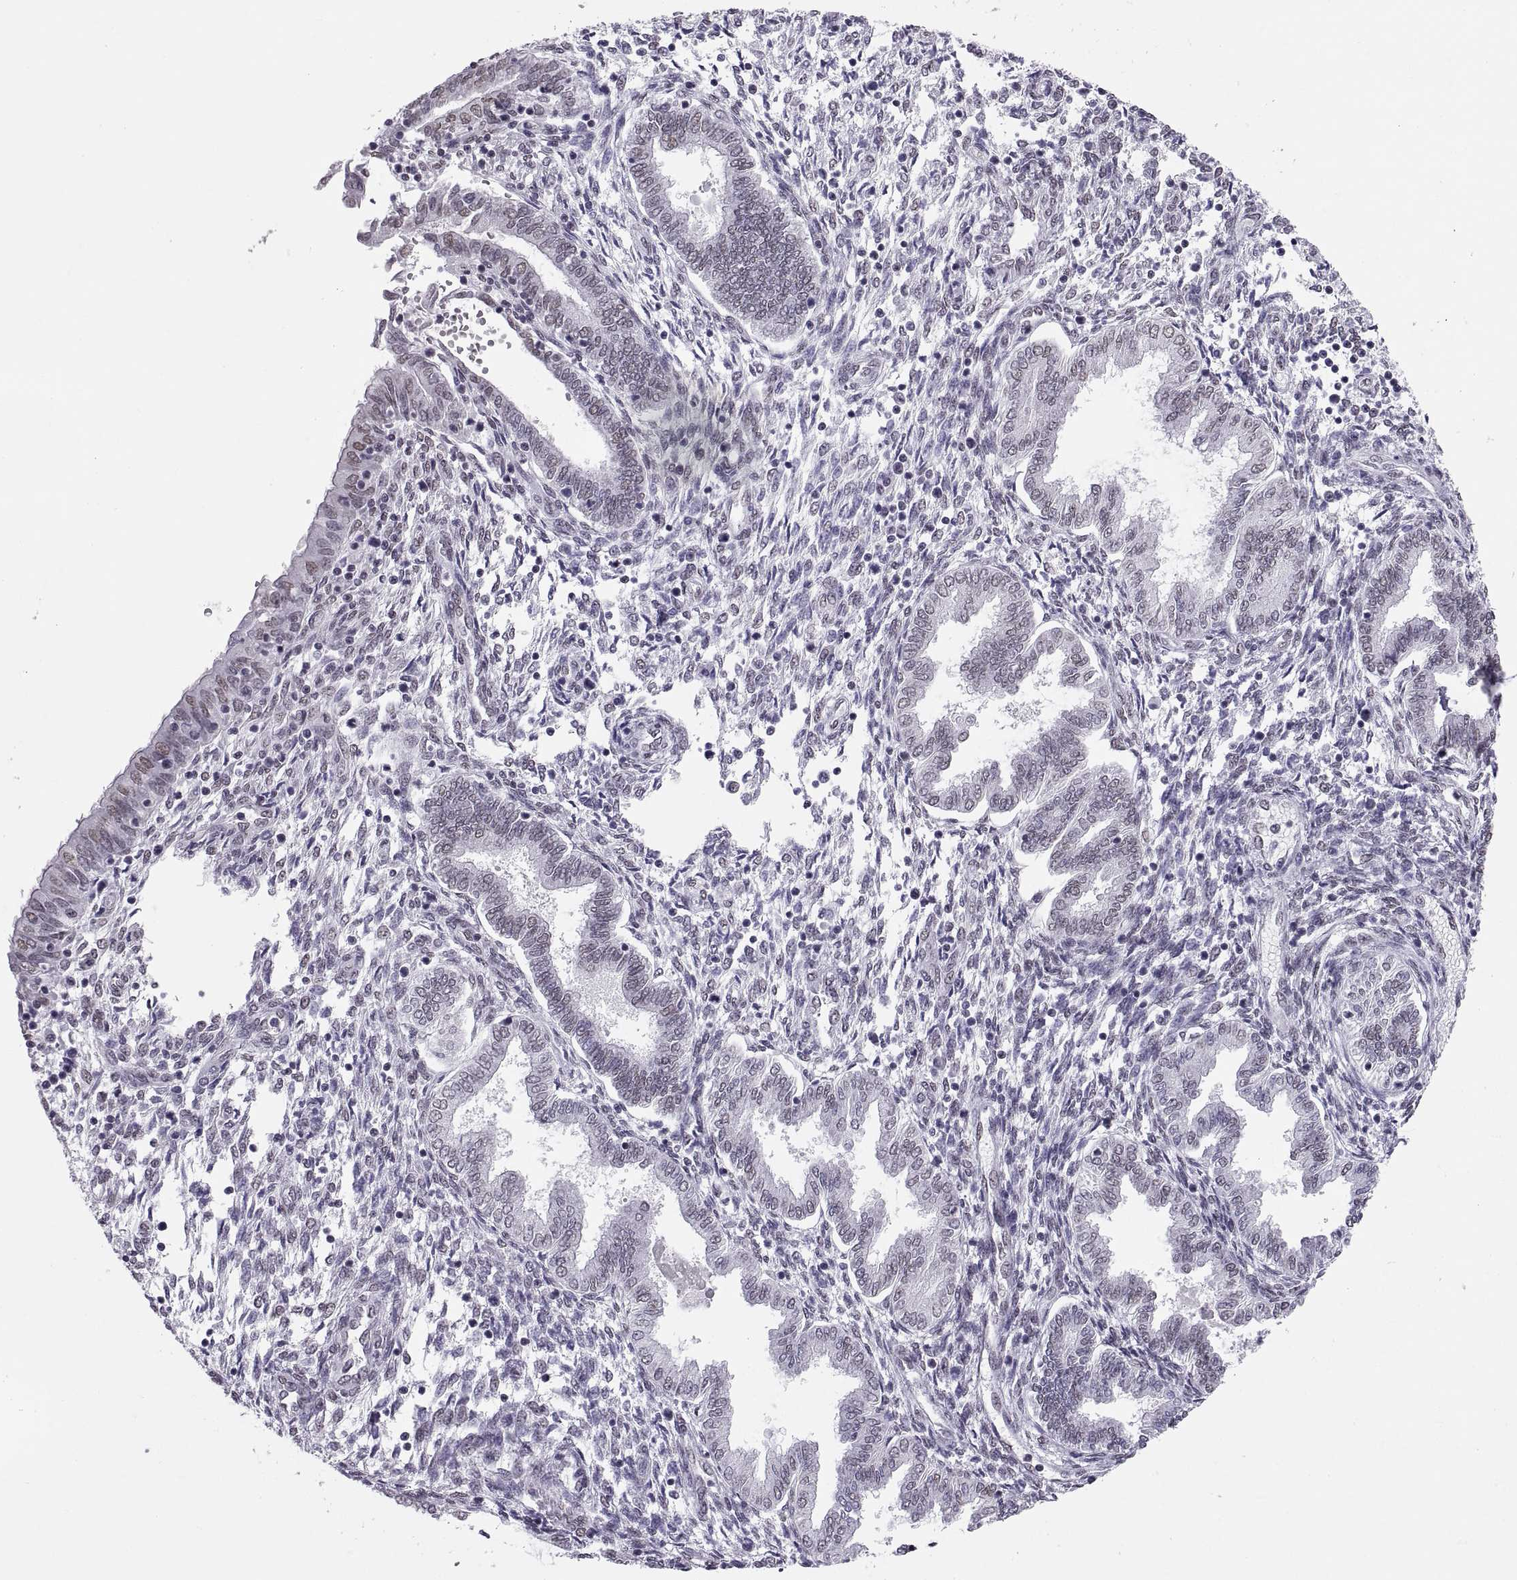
{"staining": {"intensity": "negative", "quantity": "none", "location": "none"}, "tissue": "endometrium", "cell_type": "Cells in endometrial stroma", "image_type": "normal", "snomed": [{"axis": "morphology", "description": "Normal tissue, NOS"}, {"axis": "topography", "description": "Endometrium"}], "caption": "This is a photomicrograph of immunohistochemistry (IHC) staining of benign endometrium, which shows no positivity in cells in endometrial stroma.", "gene": "CARTPT", "patient": {"sex": "female", "age": 42}}